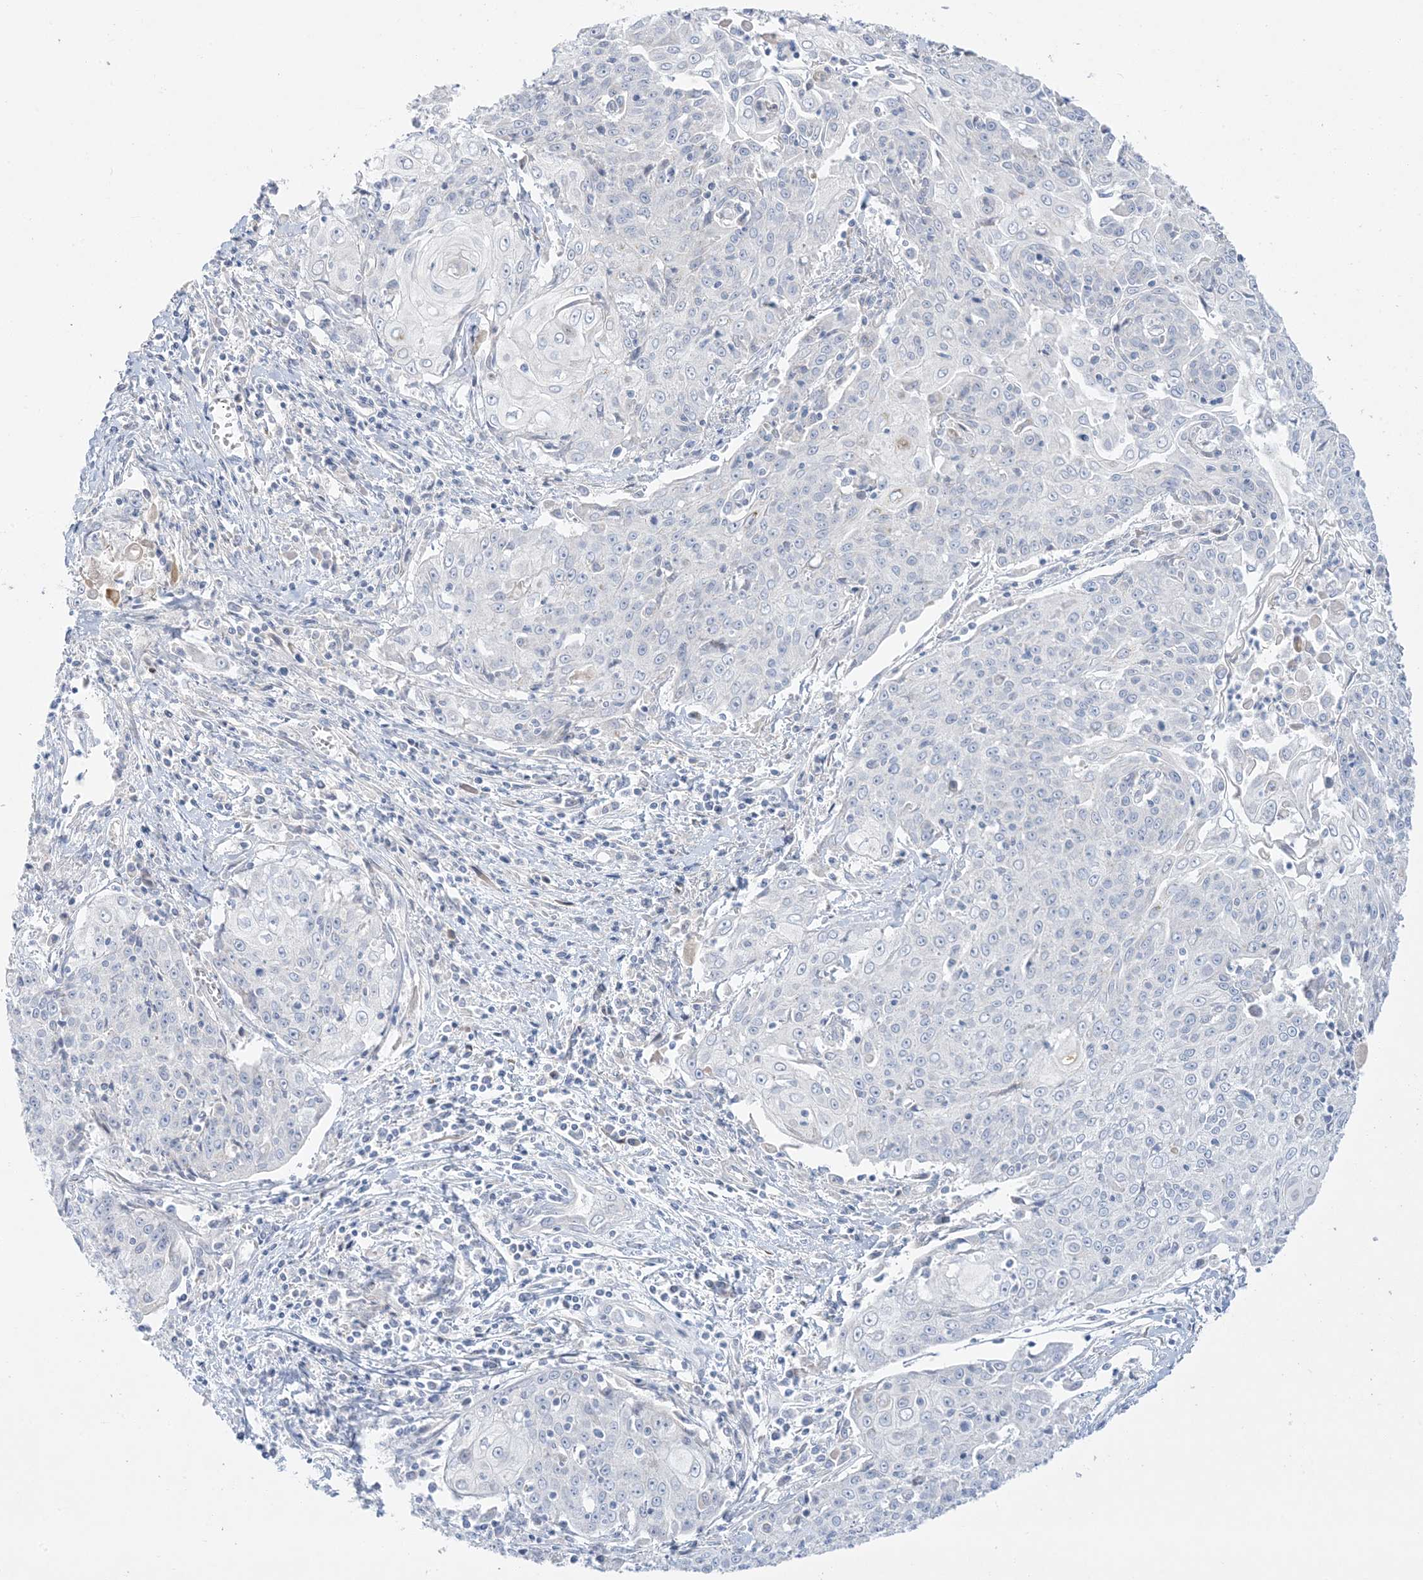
{"staining": {"intensity": "negative", "quantity": "none", "location": "none"}, "tissue": "cervical cancer", "cell_type": "Tumor cells", "image_type": "cancer", "snomed": [{"axis": "morphology", "description": "Squamous cell carcinoma, NOS"}, {"axis": "topography", "description": "Cervix"}], "caption": "Tumor cells show no significant protein positivity in squamous cell carcinoma (cervical).", "gene": "FAM184A", "patient": {"sex": "female", "age": 48}}